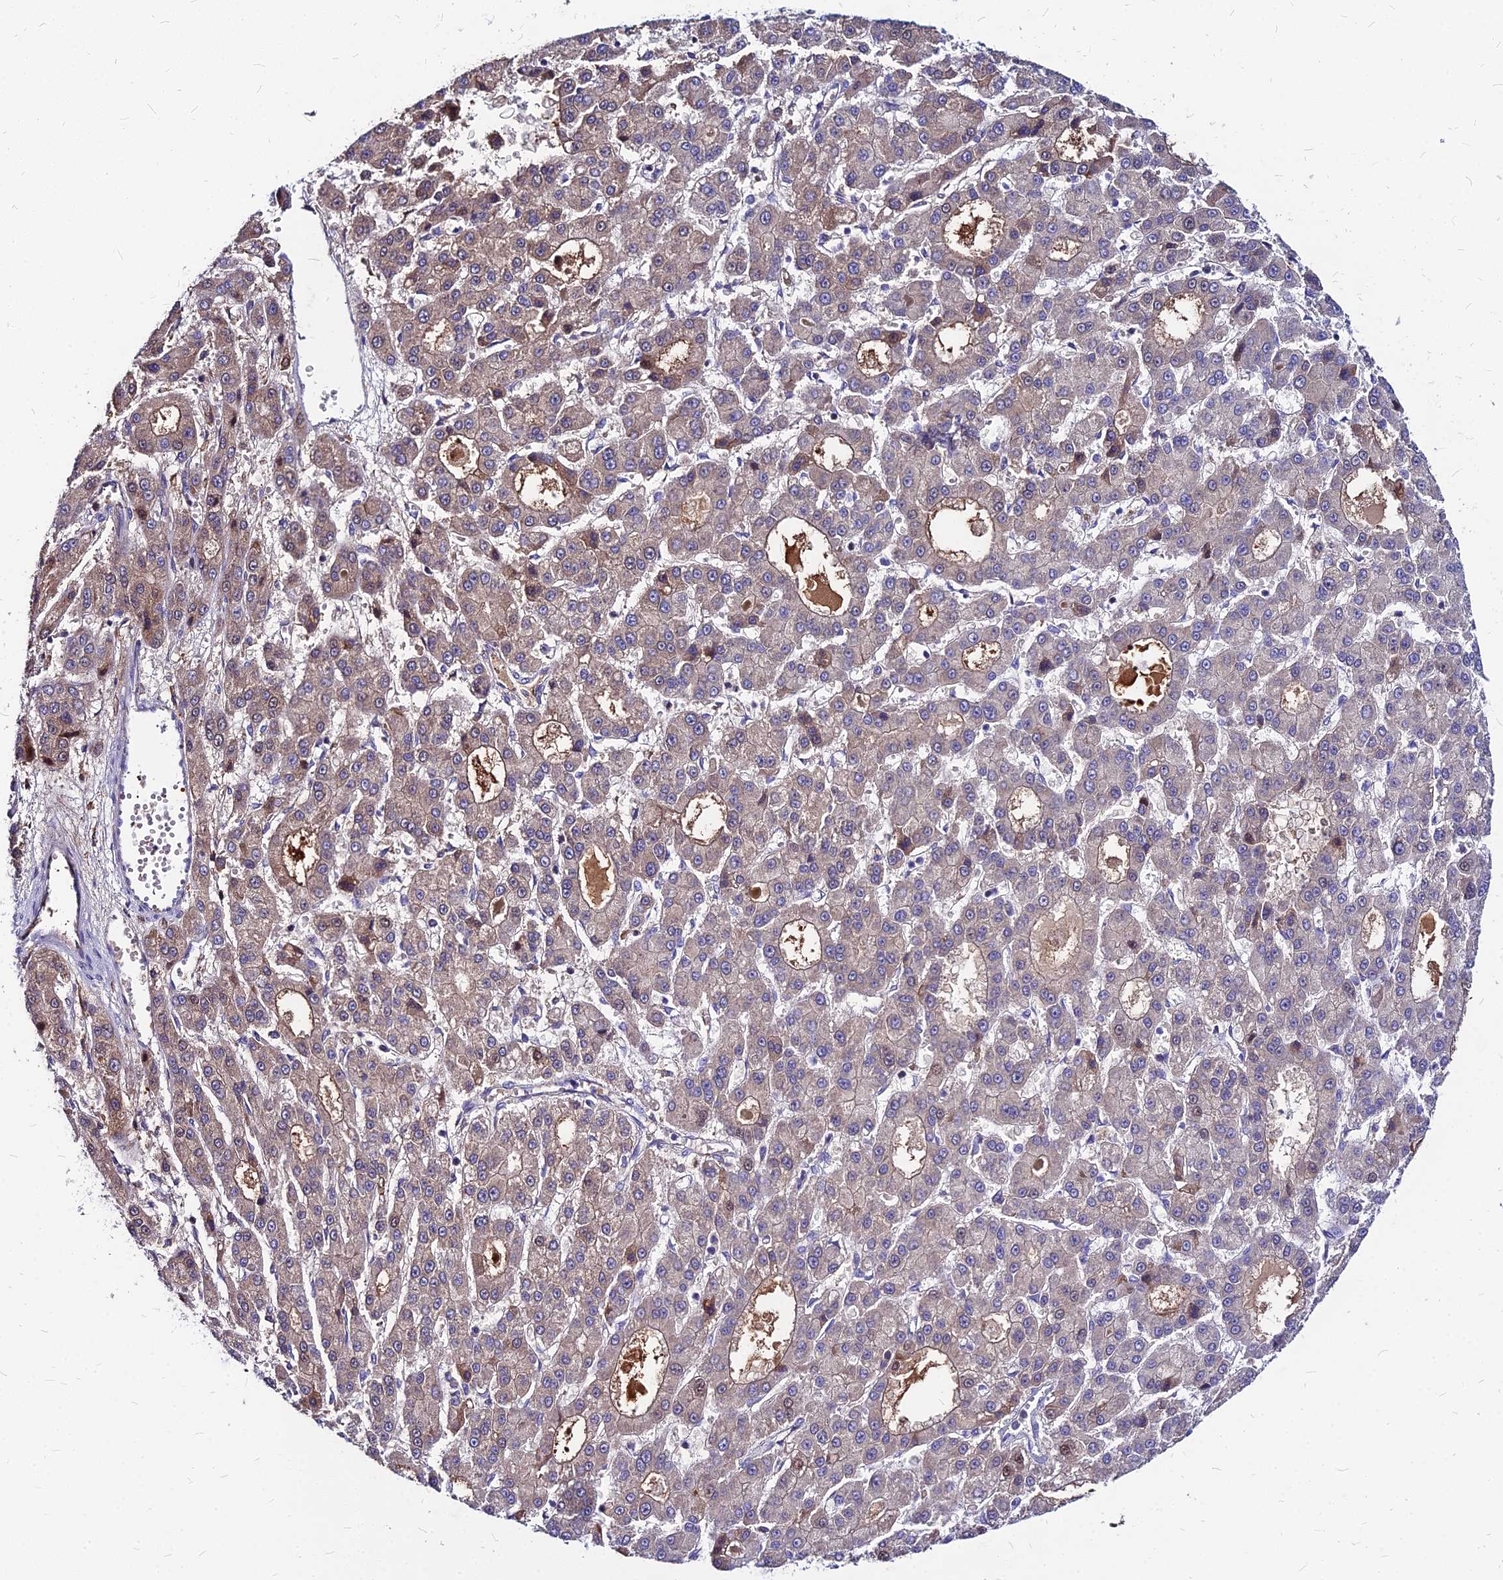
{"staining": {"intensity": "weak", "quantity": ">75%", "location": "cytoplasmic/membranous"}, "tissue": "liver cancer", "cell_type": "Tumor cells", "image_type": "cancer", "snomed": [{"axis": "morphology", "description": "Carcinoma, Hepatocellular, NOS"}, {"axis": "topography", "description": "Liver"}], "caption": "Liver cancer (hepatocellular carcinoma) stained with a brown dye reveals weak cytoplasmic/membranous positive staining in about >75% of tumor cells.", "gene": "ACSM6", "patient": {"sex": "male", "age": 70}}